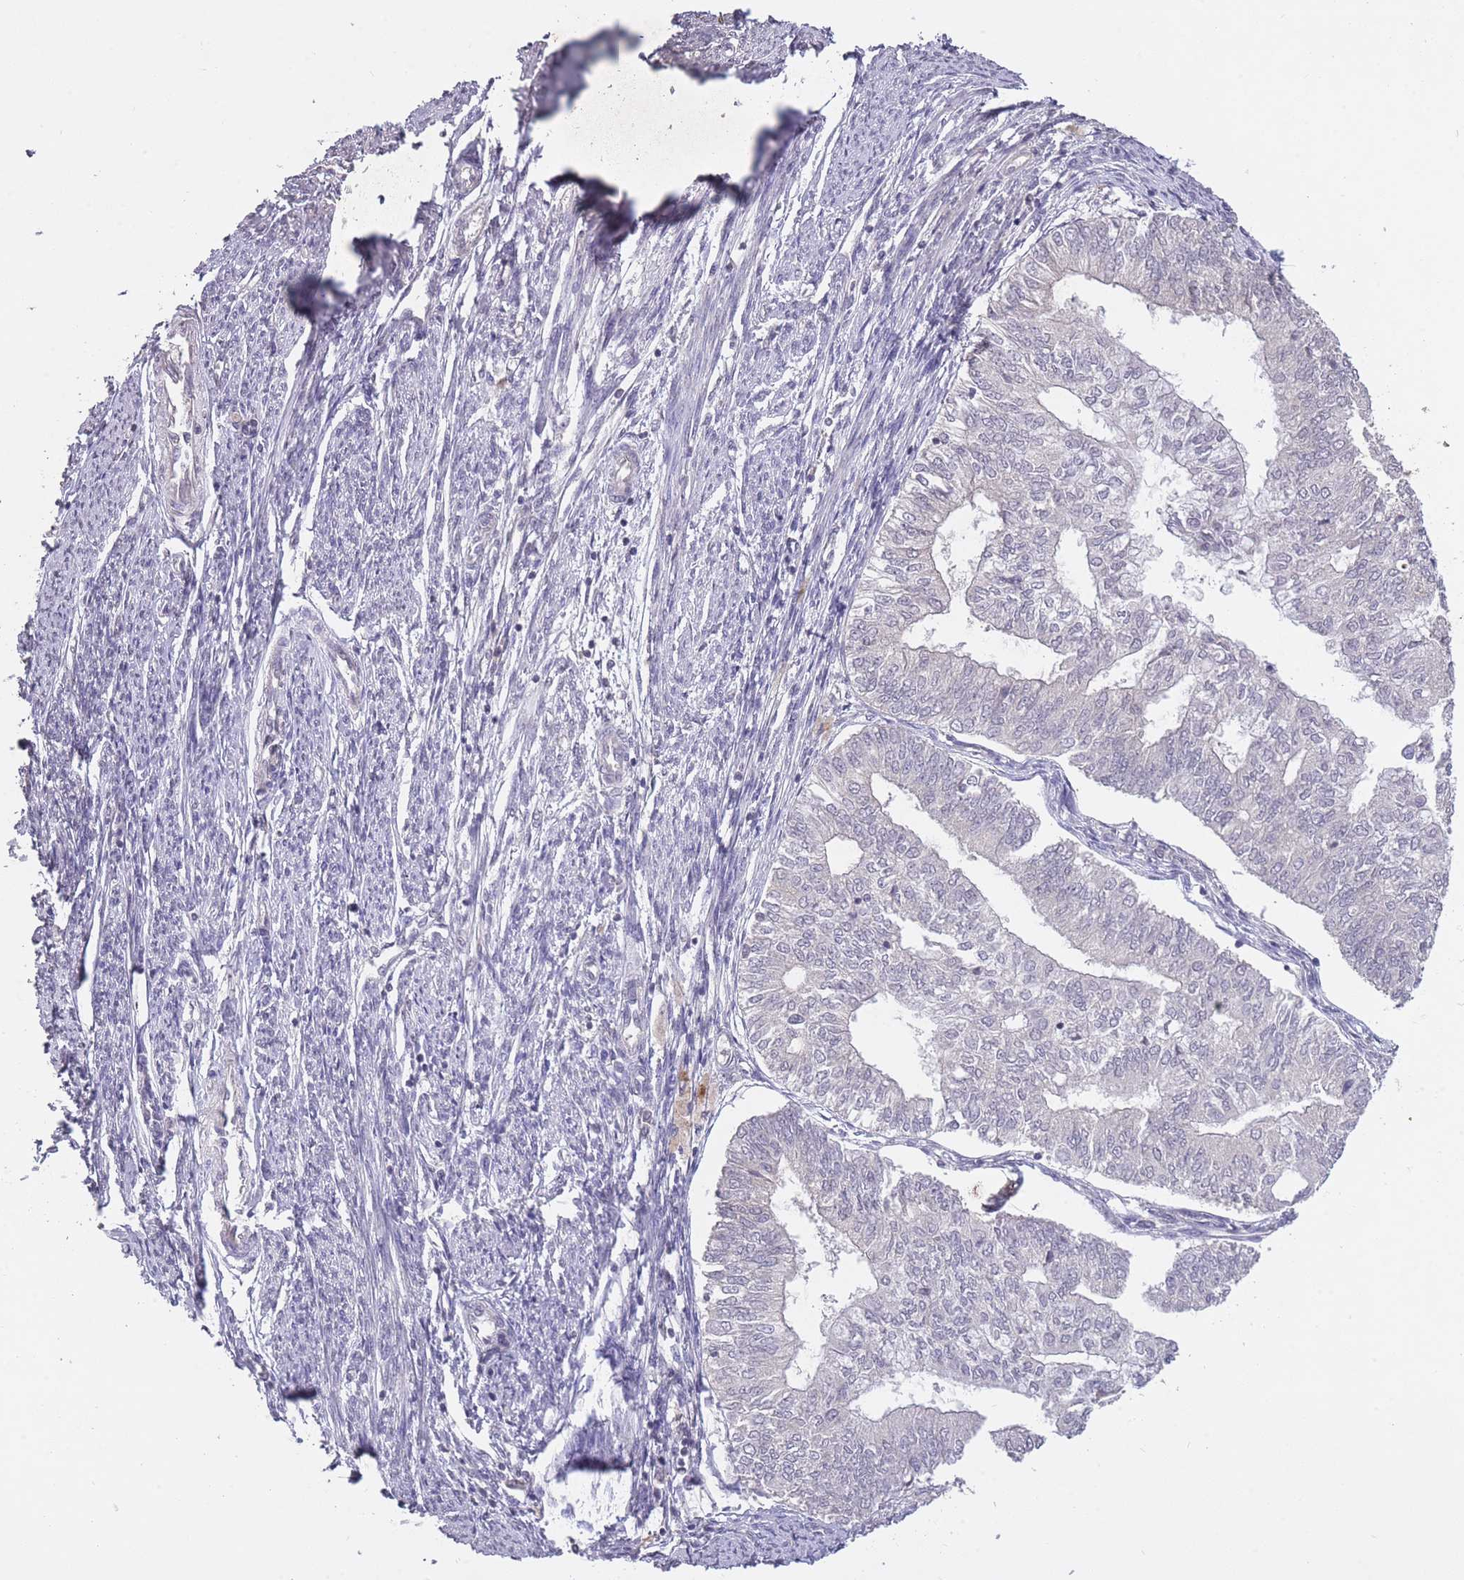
{"staining": {"intensity": "negative", "quantity": "none", "location": "none"}, "tissue": "smooth muscle", "cell_type": "Smooth muscle cells", "image_type": "normal", "snomed": [{"axis": "morphology", "description": "Normal tissue, NOS"}, {"axis": "topography", "description": "Smooth muscle"}, {"axis": "topography", "description": "Uterus"}], "caption": "This image is of normal smooth muscle stained with immunohistochemistry to label a protein in brown with the nuclei are counter-stained blue. There is no expression in smooth muscle cells.", "gene": "ADCYAP1R1", "patient": {"sex": "female", "age": 59}}